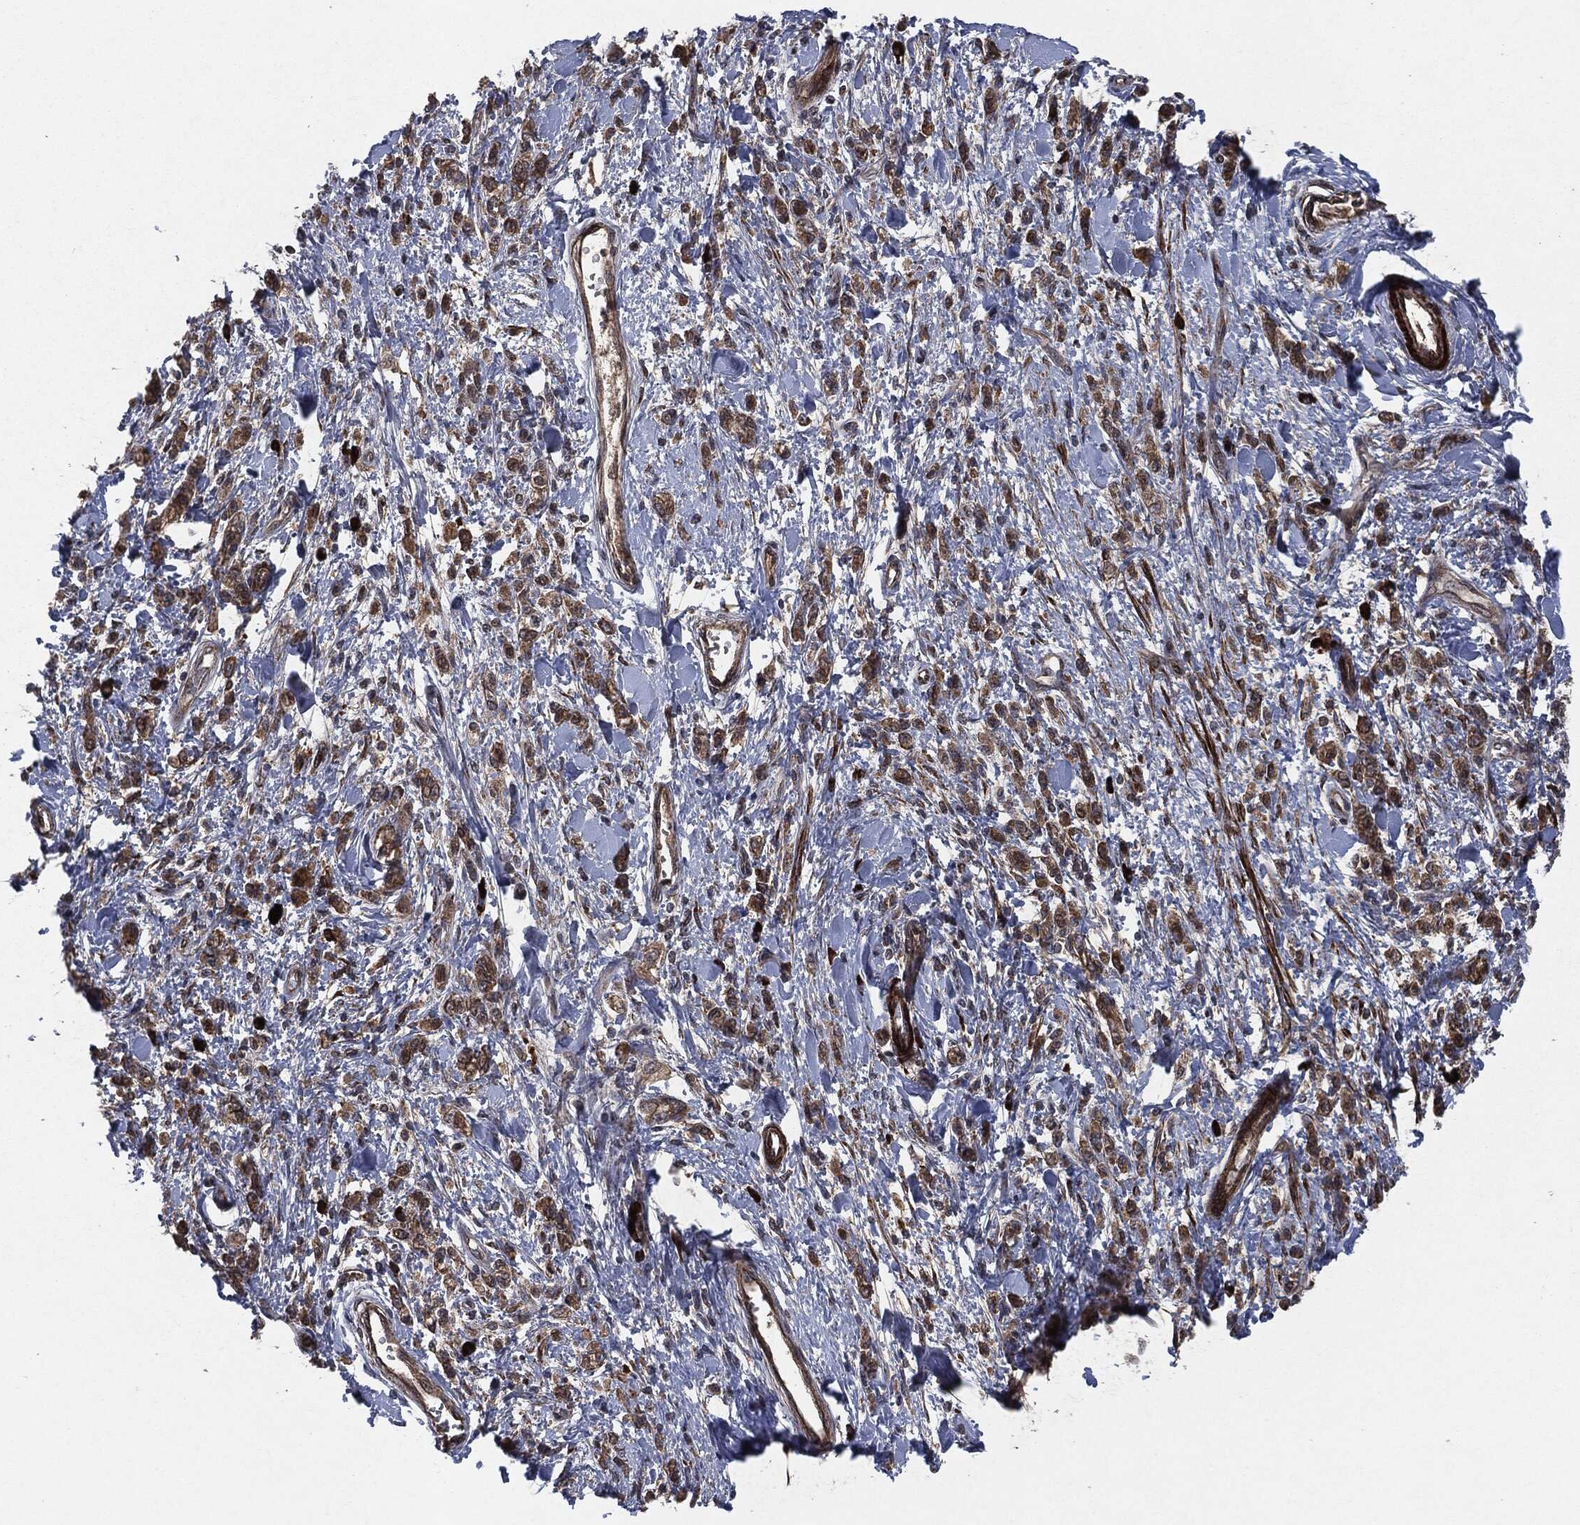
{"staining": {"intensity": "strong", "quantity": "25%-75%", "location": "cytoplasmic/membranous"}, "tissue": "stomach cancer", "cell_type": "Tumor cells", "image_type": "cancer", "snomed": [{"axis": "morphology", "description": "Adenocarcinoma, NOS"}, {"axis": "topography", "description": "Stomach"}], "caption": "A histopathology image of human stomach cancer stained for a protein exhibits strong cytoplasmic/membranous brown staining in tumor cells.", "gene": "RAF1", "patient": {"sex": "male", "age": 77}}